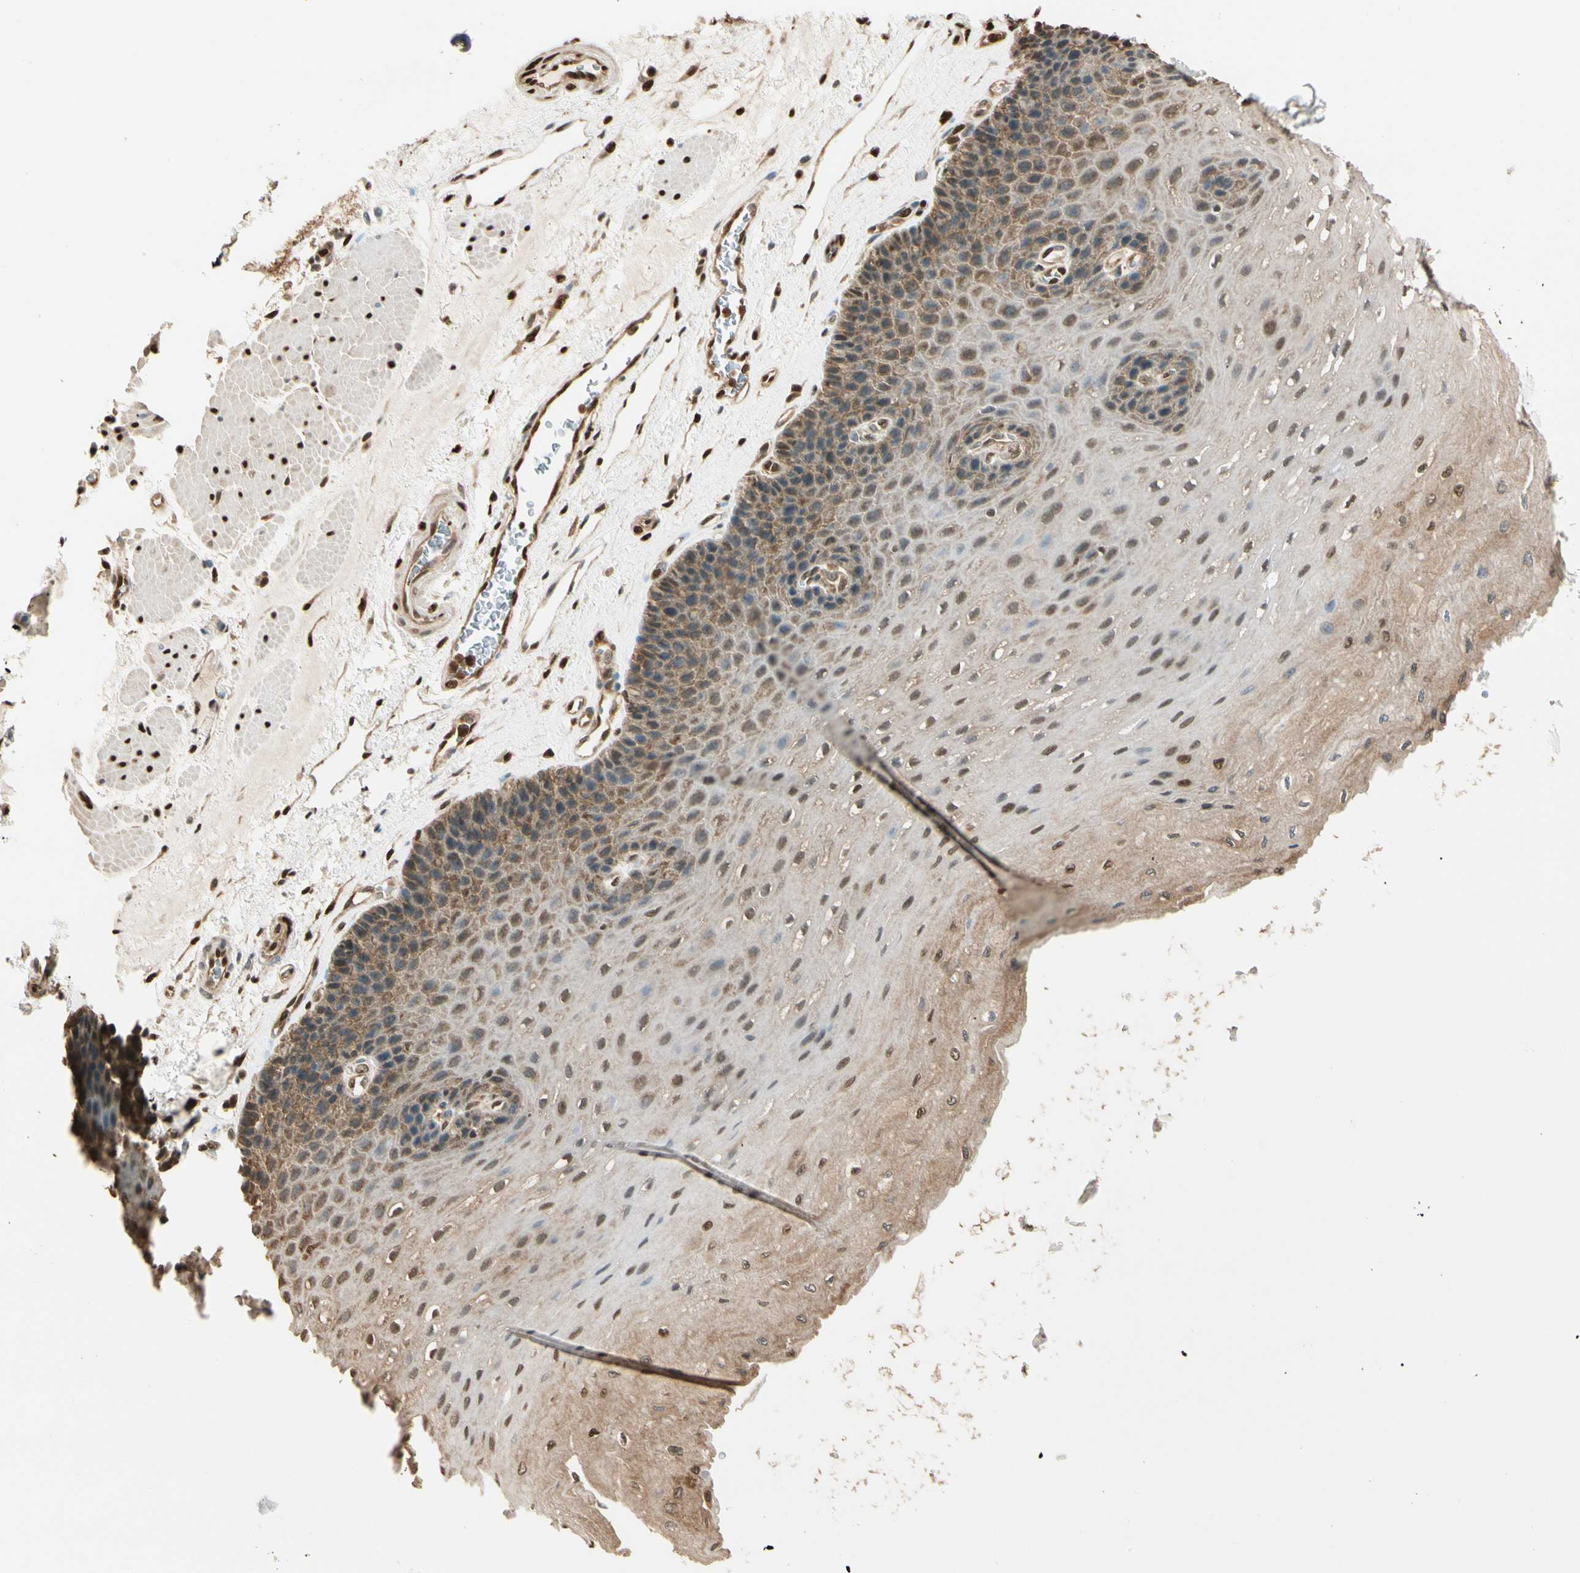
{"staining": {"intensity": "moderate", "quantity": ">75%", "location": "cytoplasmic/membranous,nuclear"}, "tissue": "esophagus", "cell_type": "Squamous epithelial cells", "image_type": "normal", "snomed": [{"axis": "morphology", "description": "Normal tissue, NOS"}, {"axis": "topography", "description": "Esophagus"}], "caption": "A brown stain highlights moderate cytoplasmic/membranous,nuclear staining of a protein in squamous epithelial cells of unremarkable human esophagus. (DAB (3,3'-diaminobenzidine) IHC with brightfield microscopy, high magnification).", "gene": "PNCK", "patient": {"sex": "female", "age": 72}}